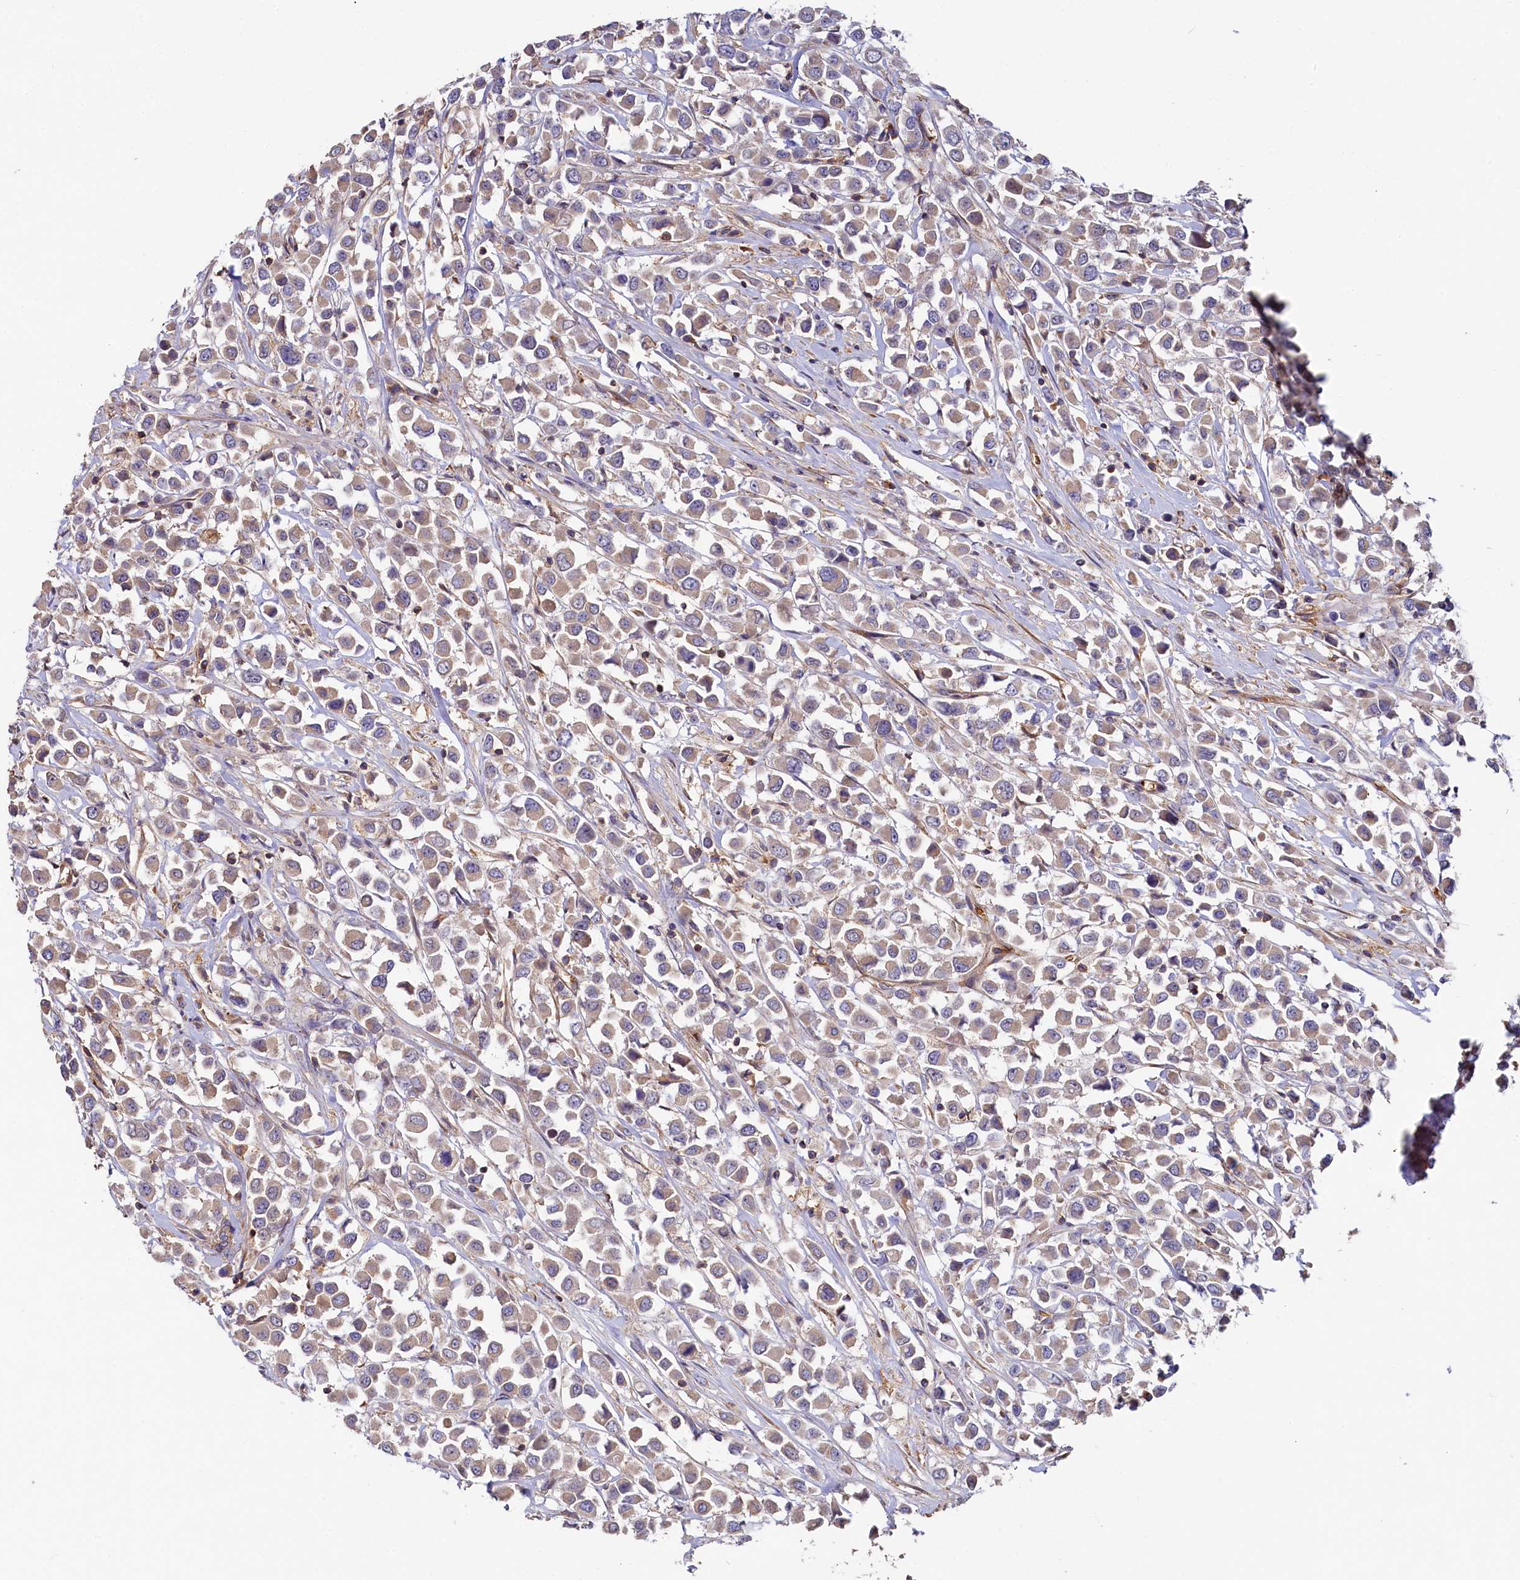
{"staining": {"intensity": "weak", "quantity": ">75%", "location": "cytoplasmic/membranous"}, "tissue": "breast cancer", "cell_type": "Tumor cells", "image_type": "cancer", "snomed": [{"axis": "morphology", "description": "Duct carcinoma"}, {"axis": "topography", "description": "Breast"}], "caption": "Tumor cells demonstrate low levels of weak cytoplasmic/membranous staining in approximately >75% of cells in human breast cancer (intraductal carcinoma).", "gene": "PPIP5K1", "patient": {"sex": "female", "age": 61}}